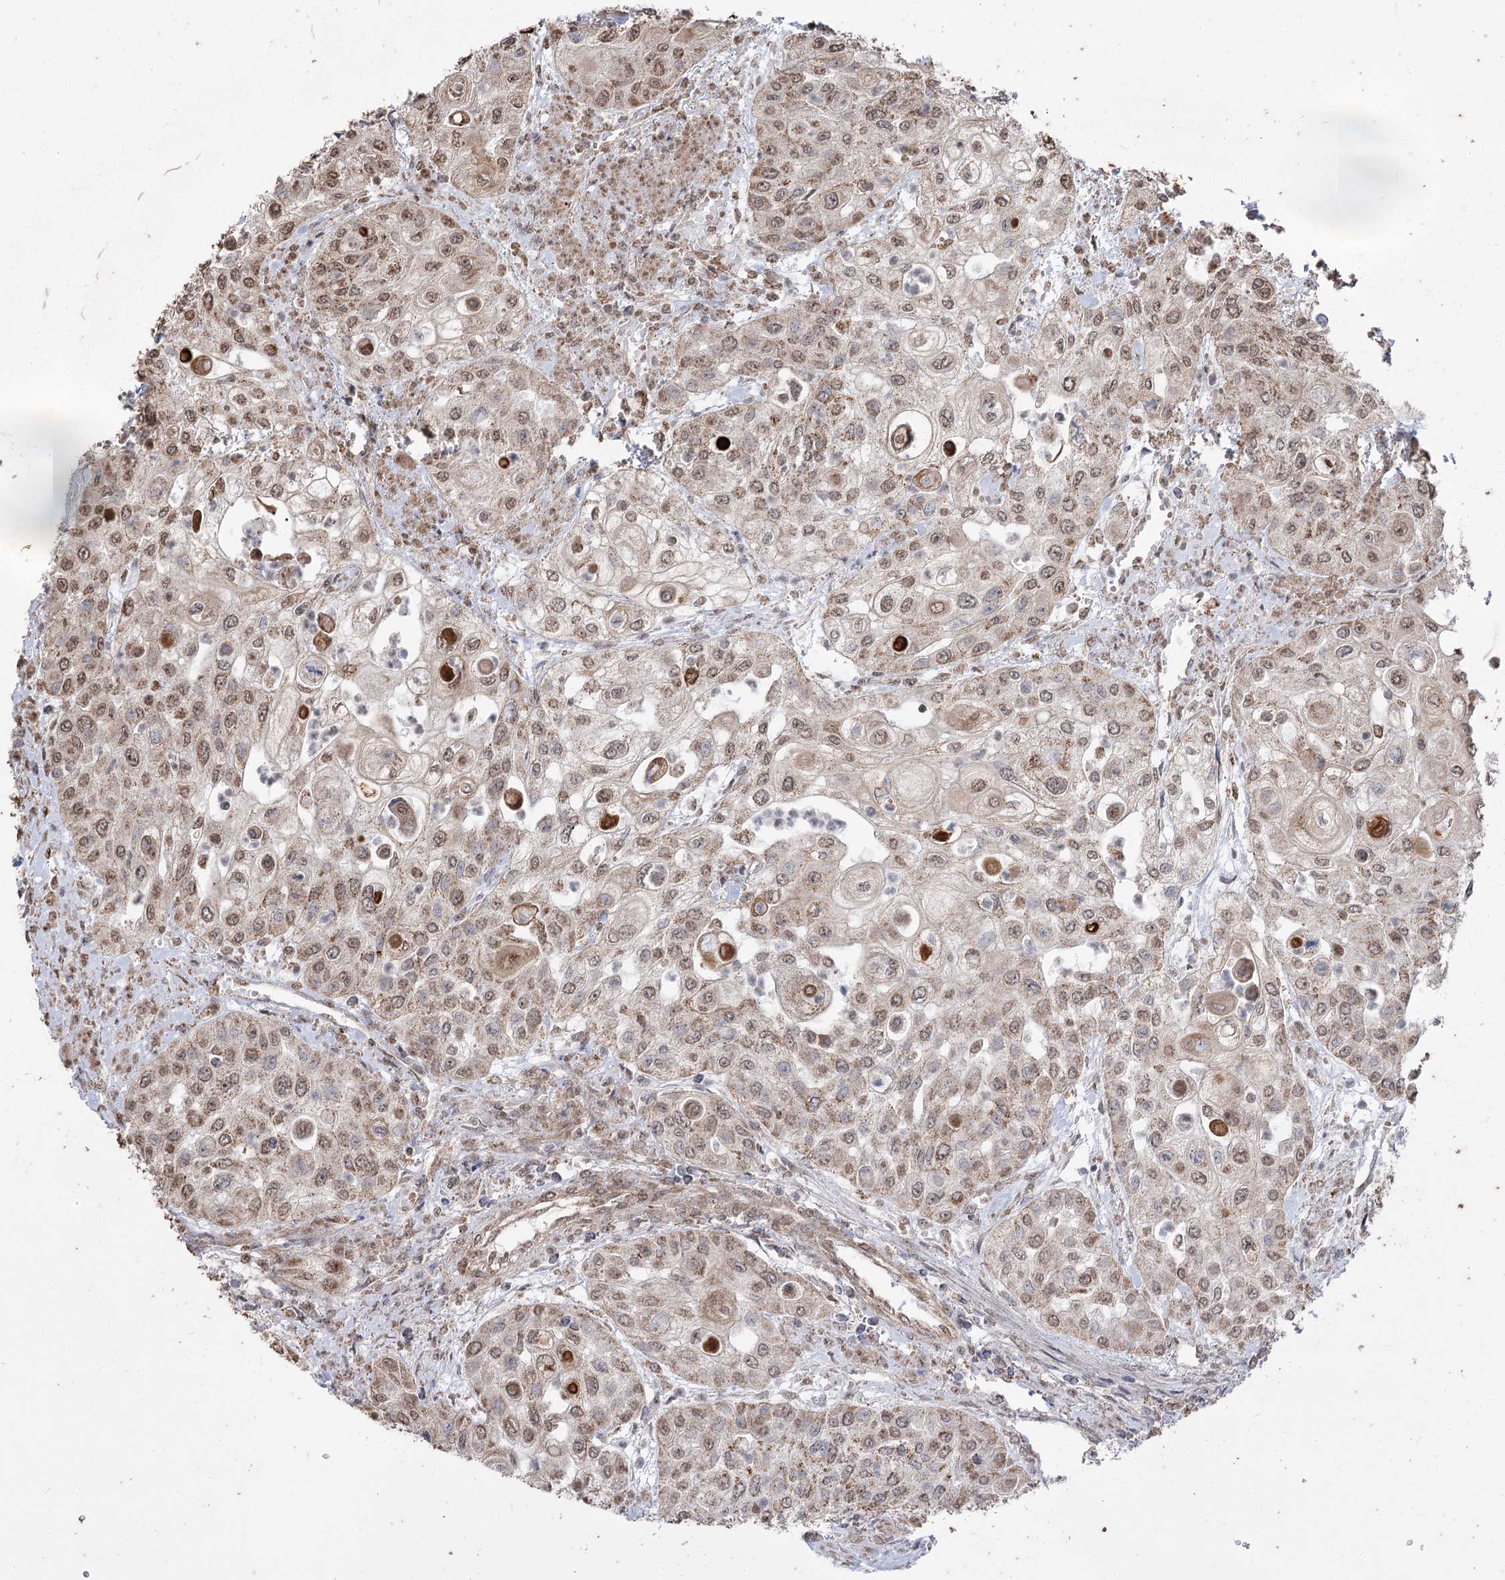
{"staining": {"intensity": "moderate", "quantity": ">75%", "location": "cytoplasmic/membranous"}, "tissue": "urothelial cancer", "cell_type": "Tumor cells", "image_type": "cancer", "snomed": [{"axis": "morphology", "description": "Urothelial carcinoma, High grade"}, {"axis": "topography", "description": "Urinary bladder"}], "caption": "Human high-grade urothelial carcinoma stained with a brown dye shows moderate cytoplasmic/membranous positive positivity in about >75% of tumor cells.", "gene": "ZSCAN23", "patient": {"sex": "female", "age": 79}}